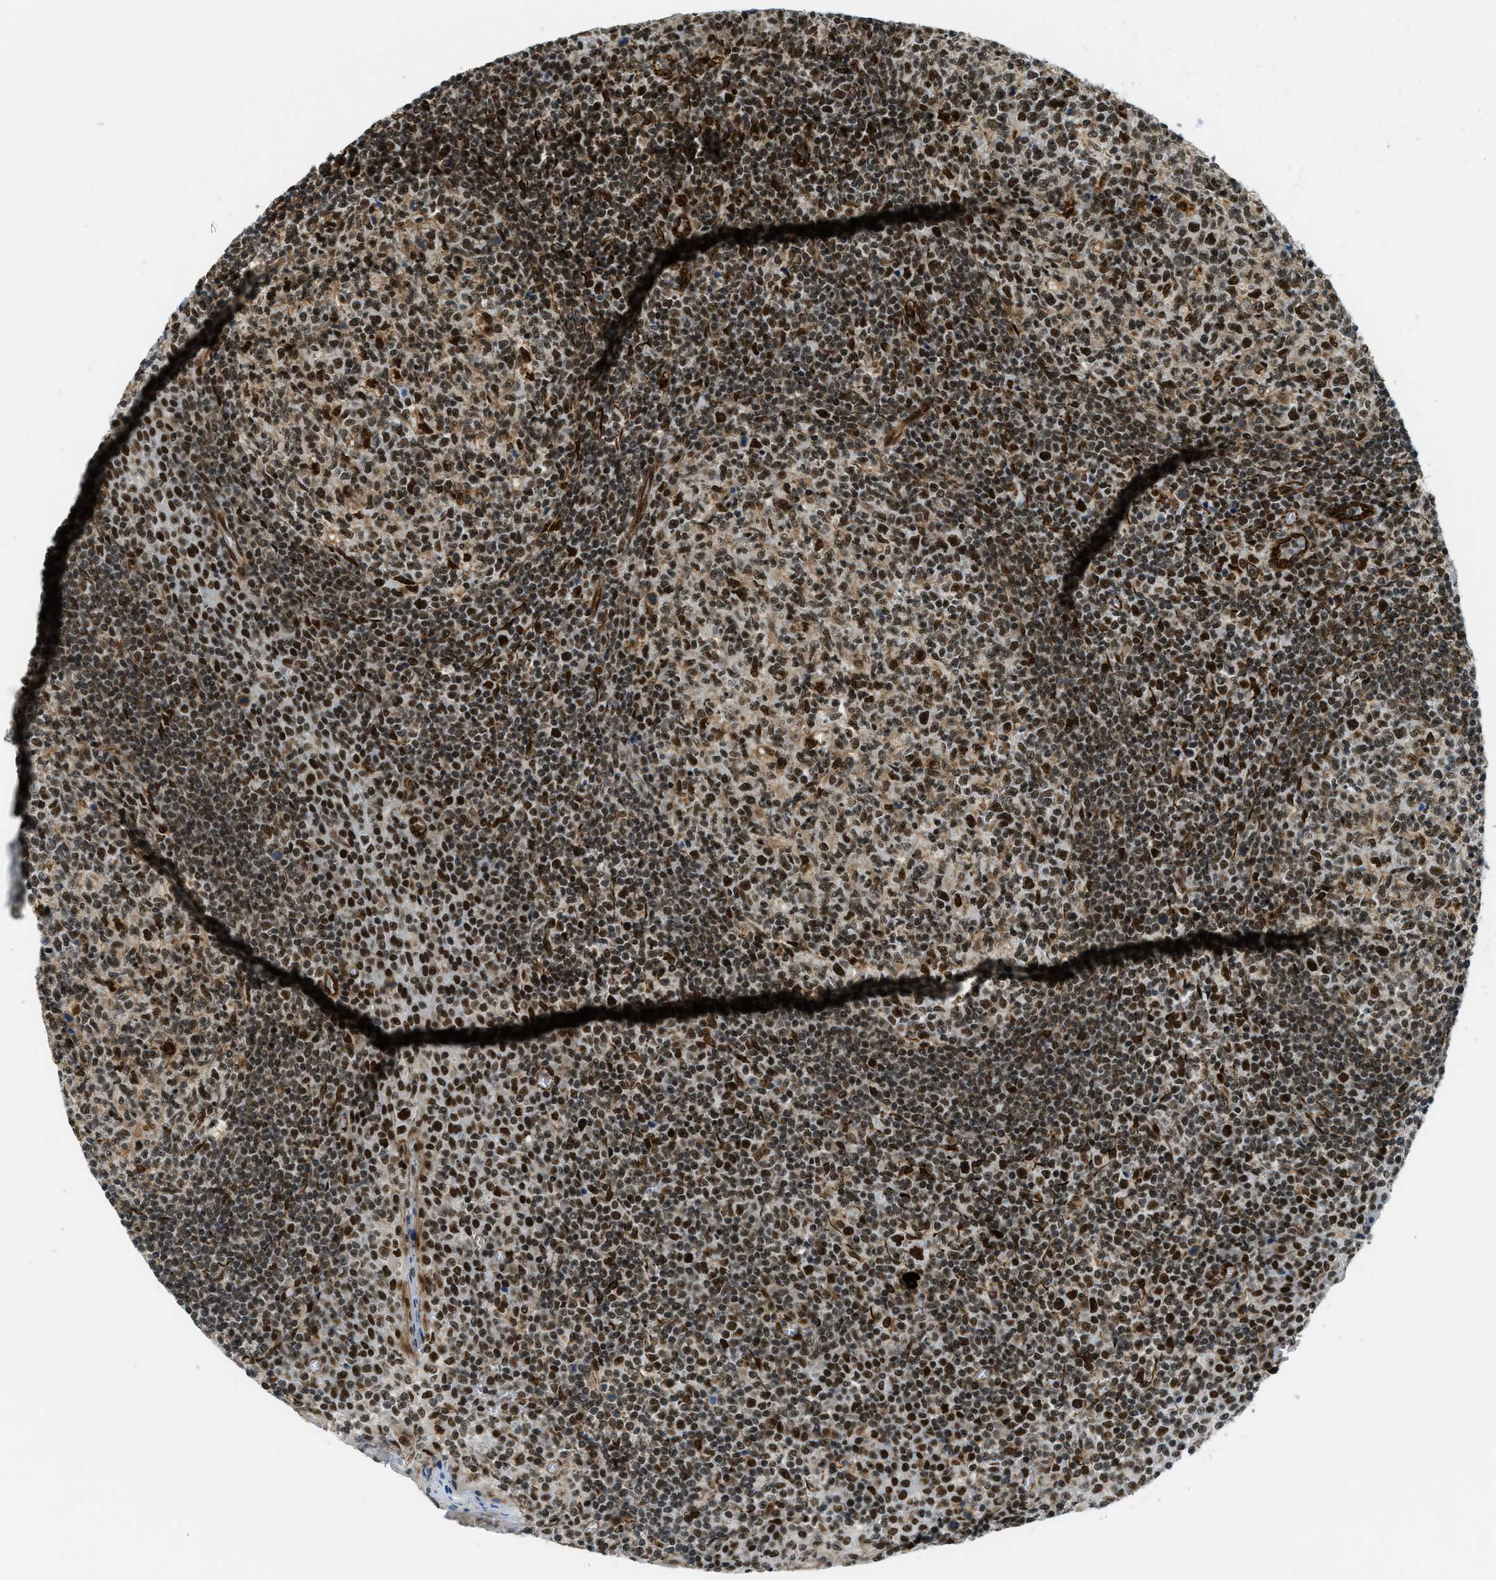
{"staining": {"intensity": "strong", "quantity": ">75%", "location": "nuclear"}, "tissue": "tonsil", "cell_type": "Germinal center cells", "image_type": "normal", "snomed": [{"axis": "morphology", "description": "Normal tissue, NOS"}, {"axis": "topography", "description": "Tonsil"}], "caption": "Tonsil stained with DAB (3,3'-diaminobenzidine) immunohistochemistry (IHC) demonstrates high levels of strong nuclear expression in approximately >75% of germinal center cells.", "gene": "ZFR", "patient": {"sex": "female", "age": 19}}